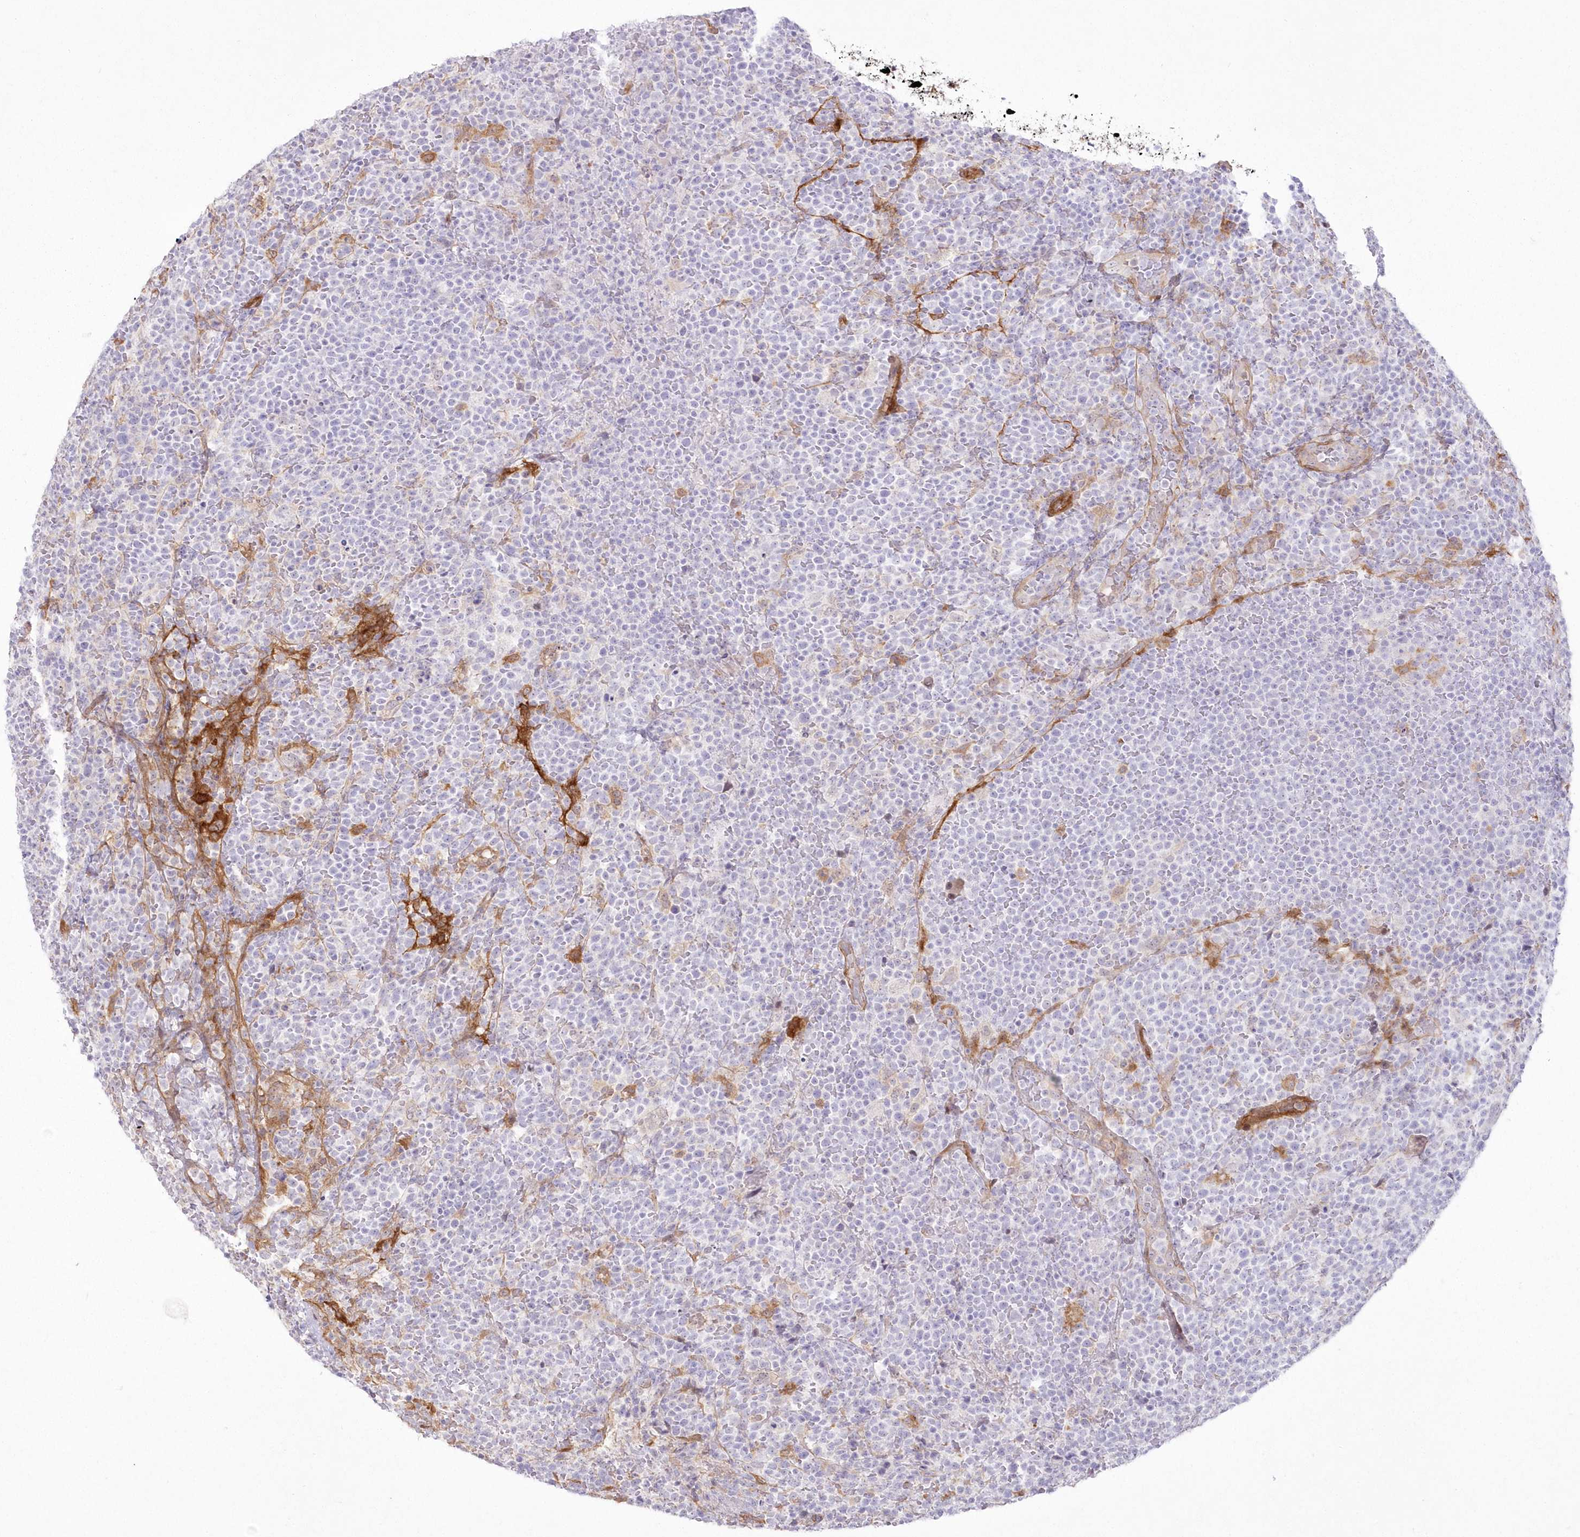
{"staining": {"intensity": "negative", "quantity": "none", "location": "none"}, "tissue": "lymphoma", "cell_type": "Tumor cells", "image_type": "cancer", "snomed": [{"axis": "morphology", "description": "Malignant lymphoma, non-Hodgkin's type, High grade"}, {"axis": "topography", "description": "Lymph node"}], "caption": "A high-resolution histopathology image shows IHC staining of malignant lymphoma, non-Hodgkin's type (high-grade), which reveals no significant positivity in tumor cells.", "gene": "SH3PXD2B", "patient": {"sex": "male", "age": 61}}